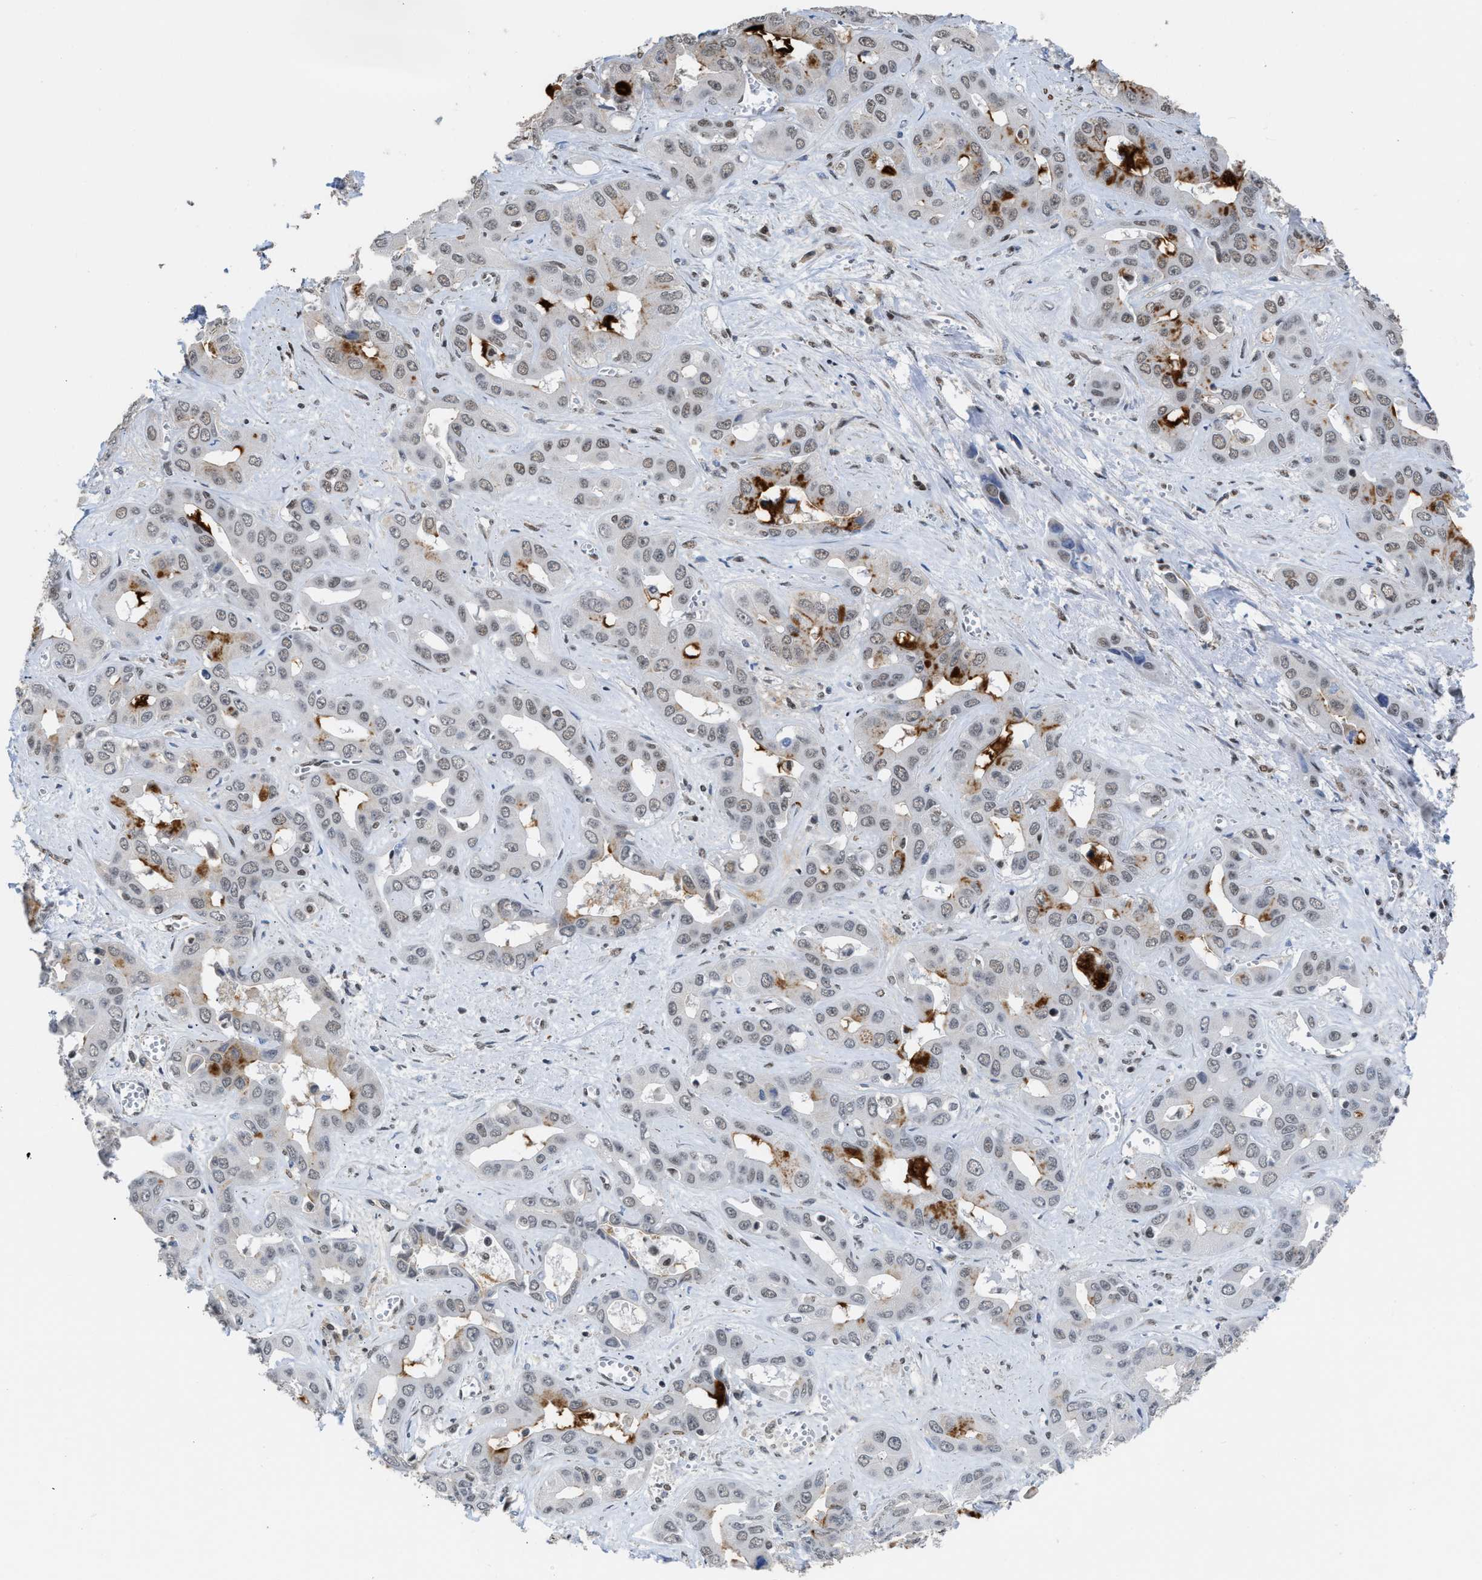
{"staining": {"intensity": "moderate", "quantity": ">75%", "location": "nuclear"}, "tissue": "liver cancer", "cell_type": "Tumor cells", "image_type": "cancer", "snomed": [{"axis": "morphology", "description": "Cholangiocarcinoma"}, {"axis": "topography", "description": "Liver"}], "caption": "This is a photomicrograph of immunohistochemistry staining of liver cancer (cholangiocarcinoma), which shows moderate expression in the nuclear of tumor cells.", "gene": "SCAF4", "patient": {"sex": "female", "age": 52}}